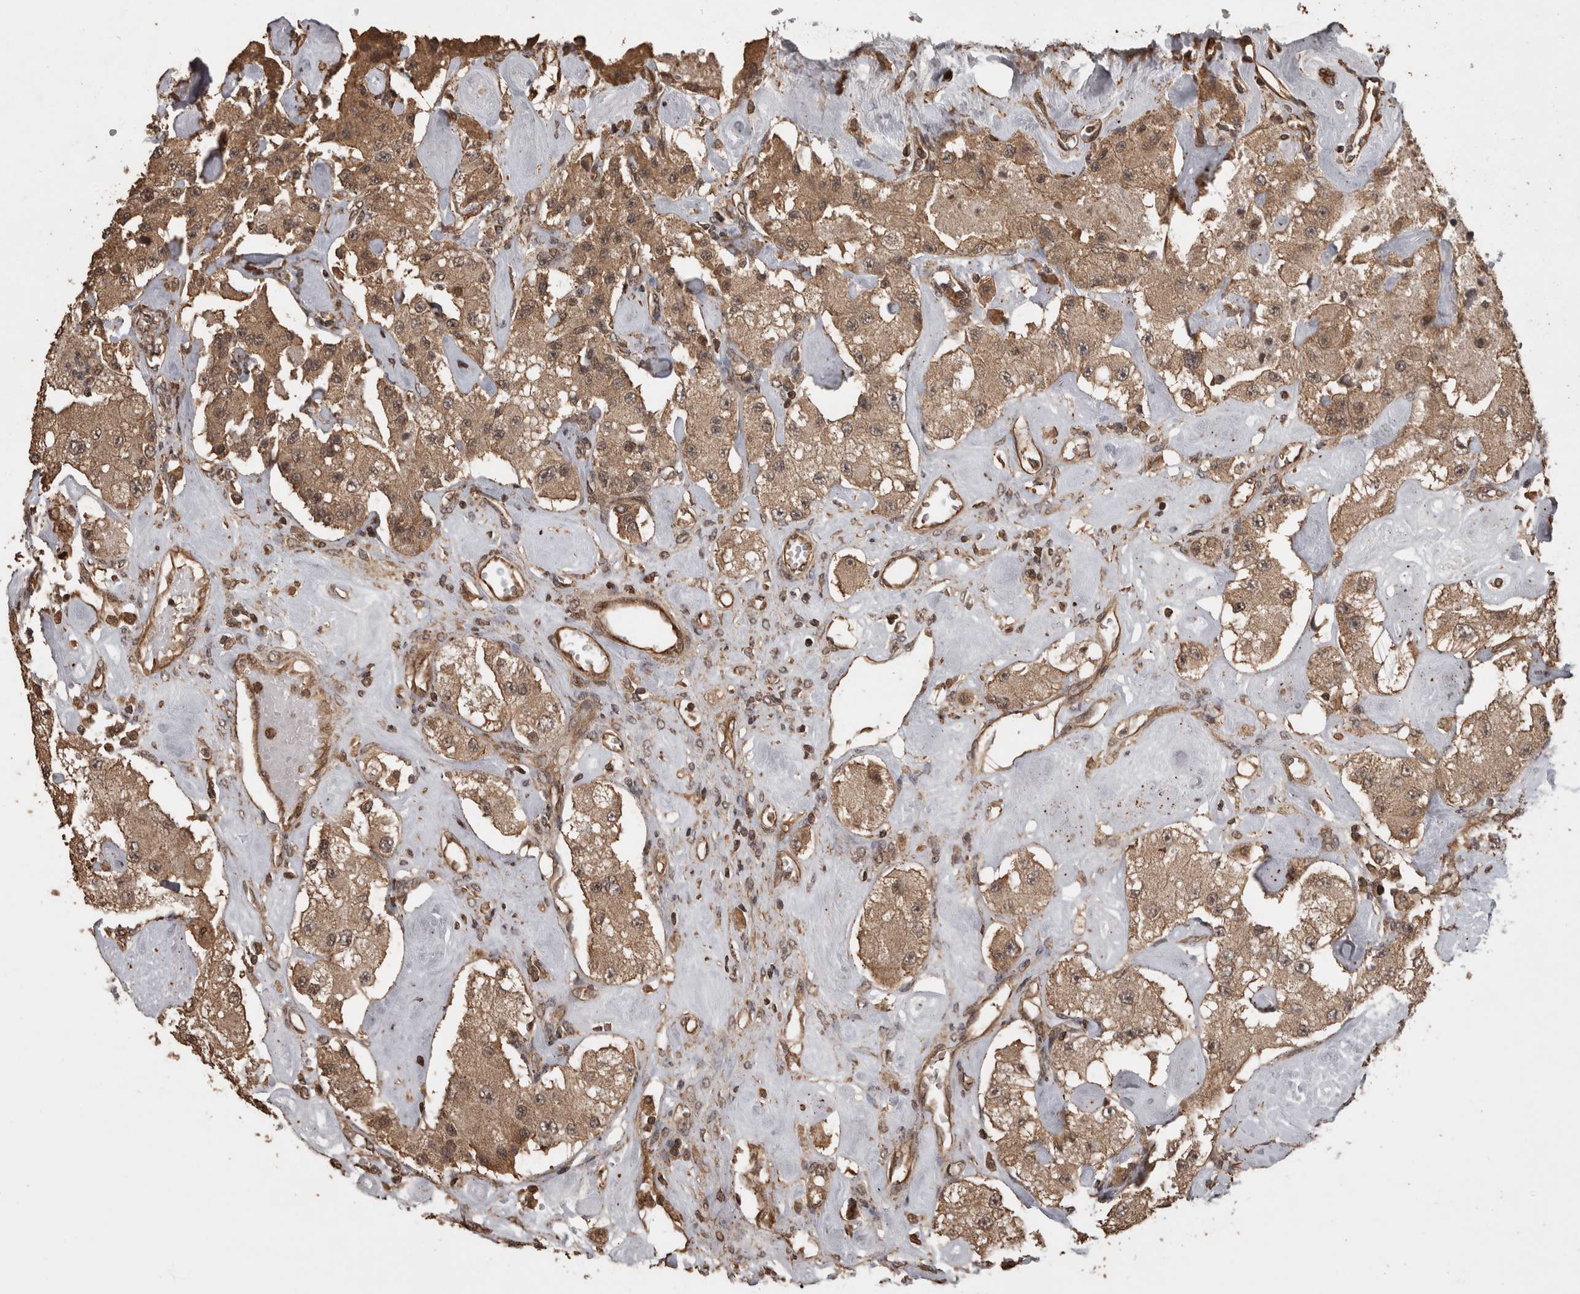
{"staining": {"intensity": "moderate", "quantity": ">75%", "location": "cytoplasmic/membranous"}, "tissue": "carcinoid", "cell_type": "Tumor cells", "image_type": "cancer", "snomed": [{"axis": "morphology", "description": "Carcinoid, malignant, NOS"}, {"axis": "topography", "description": "Pancreas"}], "caption": "Moderate cytoplasmic/membranous staining is present in approximately >75% of tumor cells in carcinoid (malignant). (brown staining indicates protein expression, while blue staining denotes nuclei).", "gene": "PINK1", "patient": {"sex": "male", "age": 41}}